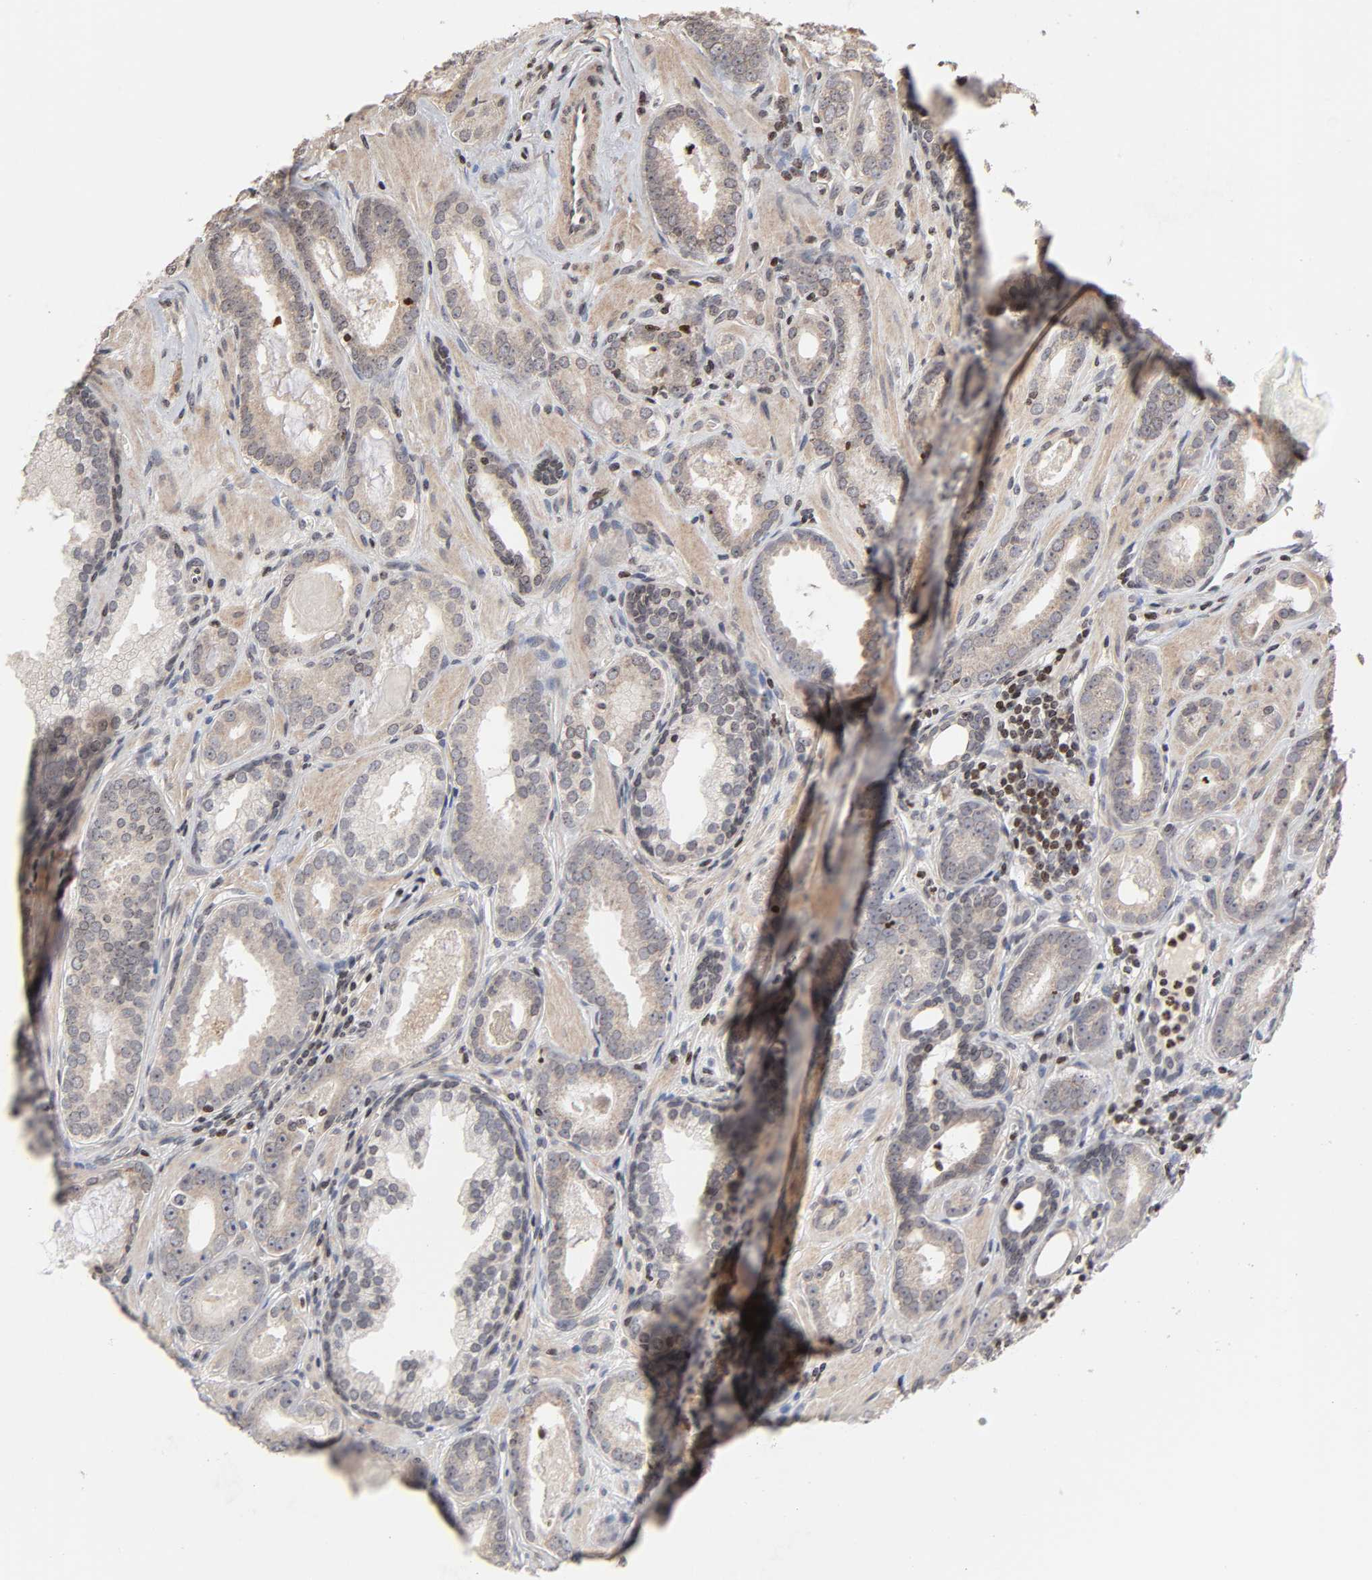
{"staining": {"intensity": "weak", "quantity": "25%-75%", "location": "cytoplasmic/membranous"}, "tissue": "prostate cancer", "cell_type": "Tumor cells", "image_type": "cancer", "snomed": [{"axis": "morphology", "description": "Adenocarcinoma, Low grade"}, {"axis": "topography", "description": "Prostate"}], "caption": "Prostate cancer stained for a protein (brown) displays weak cytoplasmic/membranous positive expression in about 25%-75% of tumor cells.", "gene": "ZNF473", "patient": {"sex": "male", "age": 57}}